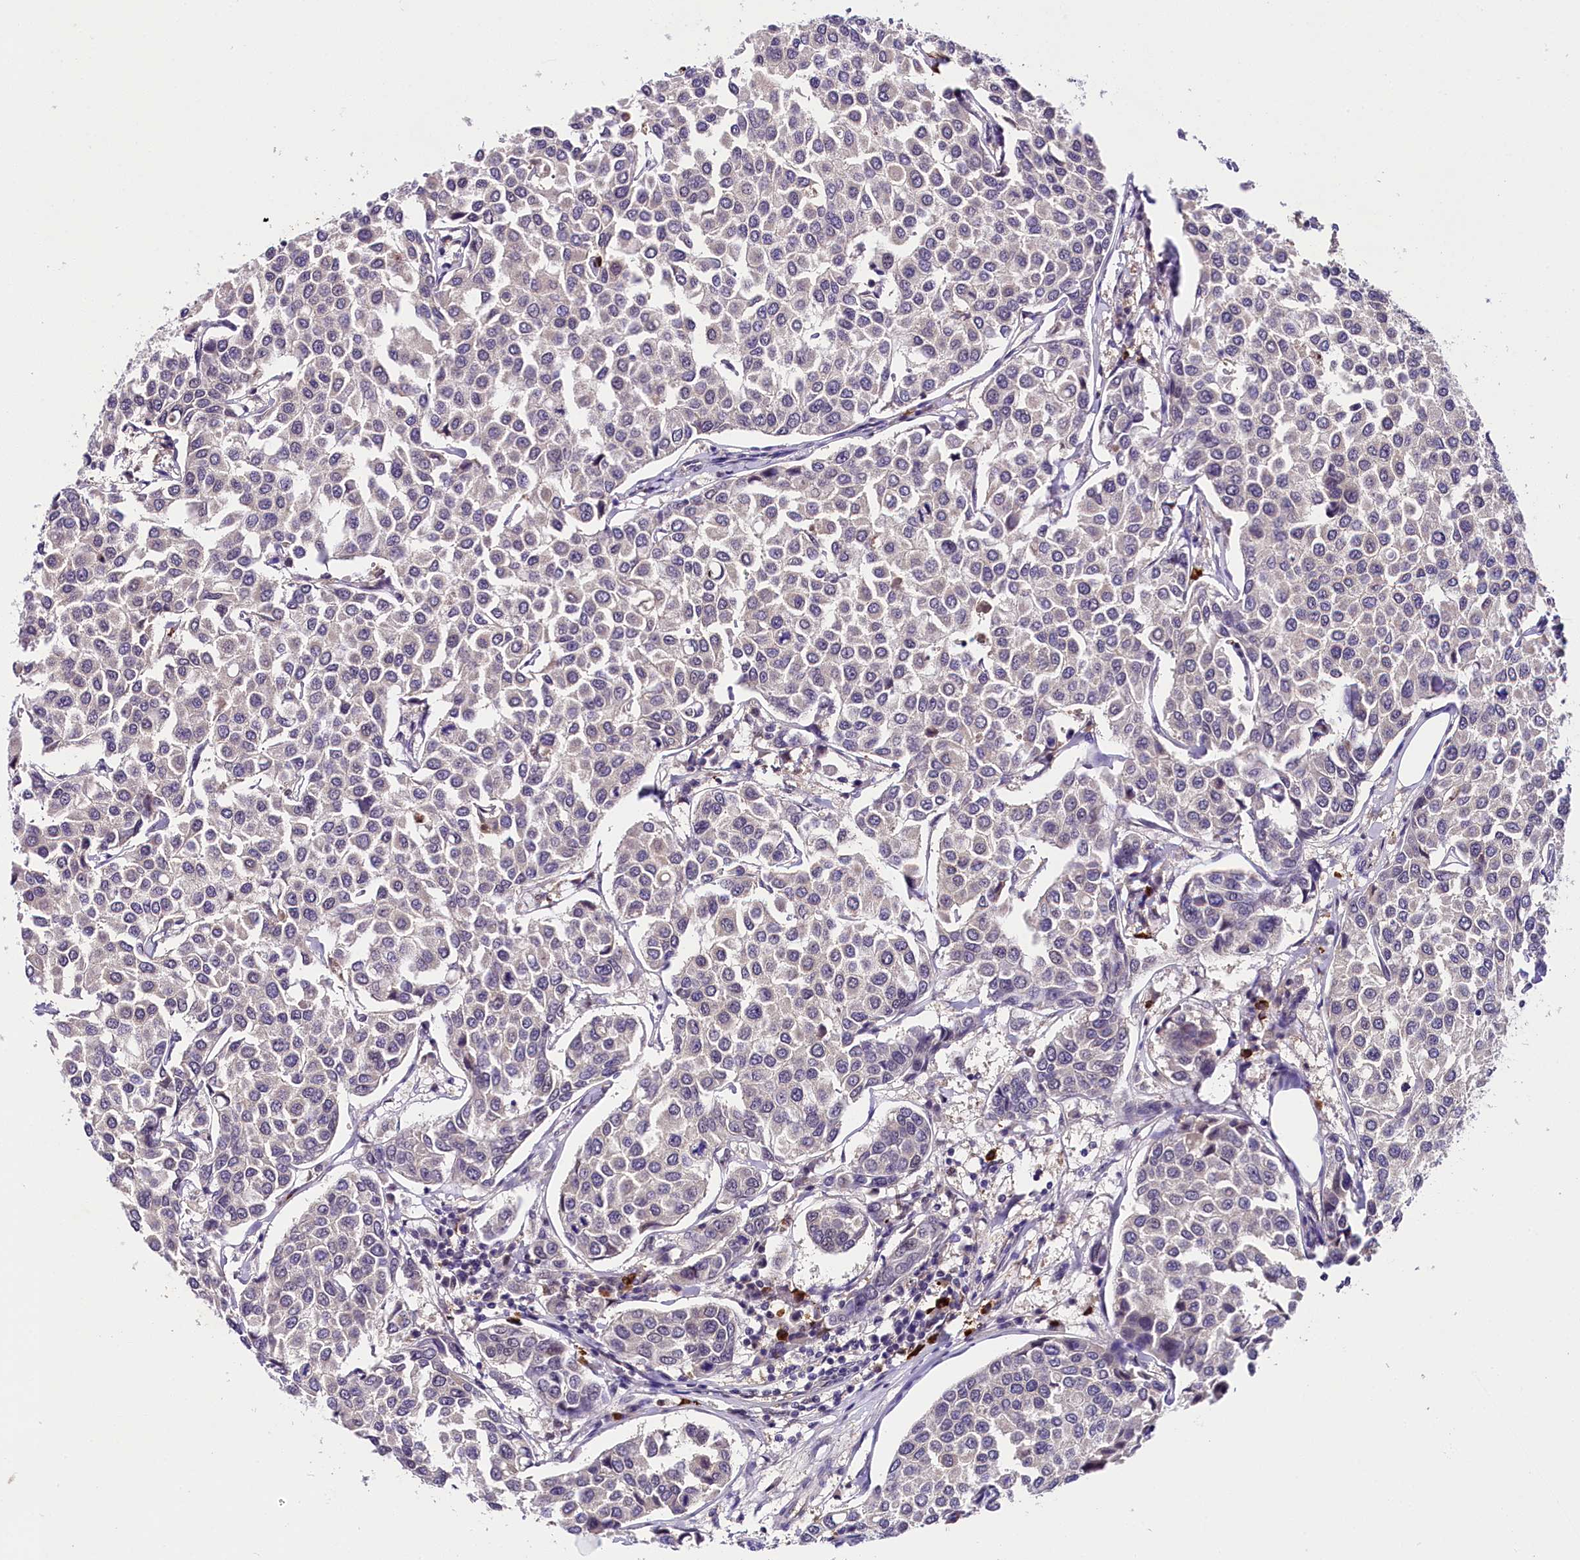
{"staining": {"intensity": "negative", "quantity": "none", "location": "none"}, "tissue": "breast cancer", "cell_type": "Tumor cells", "image_type": "cancer", "snomed": [{"axis": "morphology", "description": "Duct carcinoma"}, {"axis": "topography", "description": "Breast"}], "caption": "This is an immunohistochemistry photomicrograph of breast cancer (invasive ductal carcinoma). There is no expression in tumor cells.", "gene": "IQCN", "patient": {"sex": "female", "age": 55}}